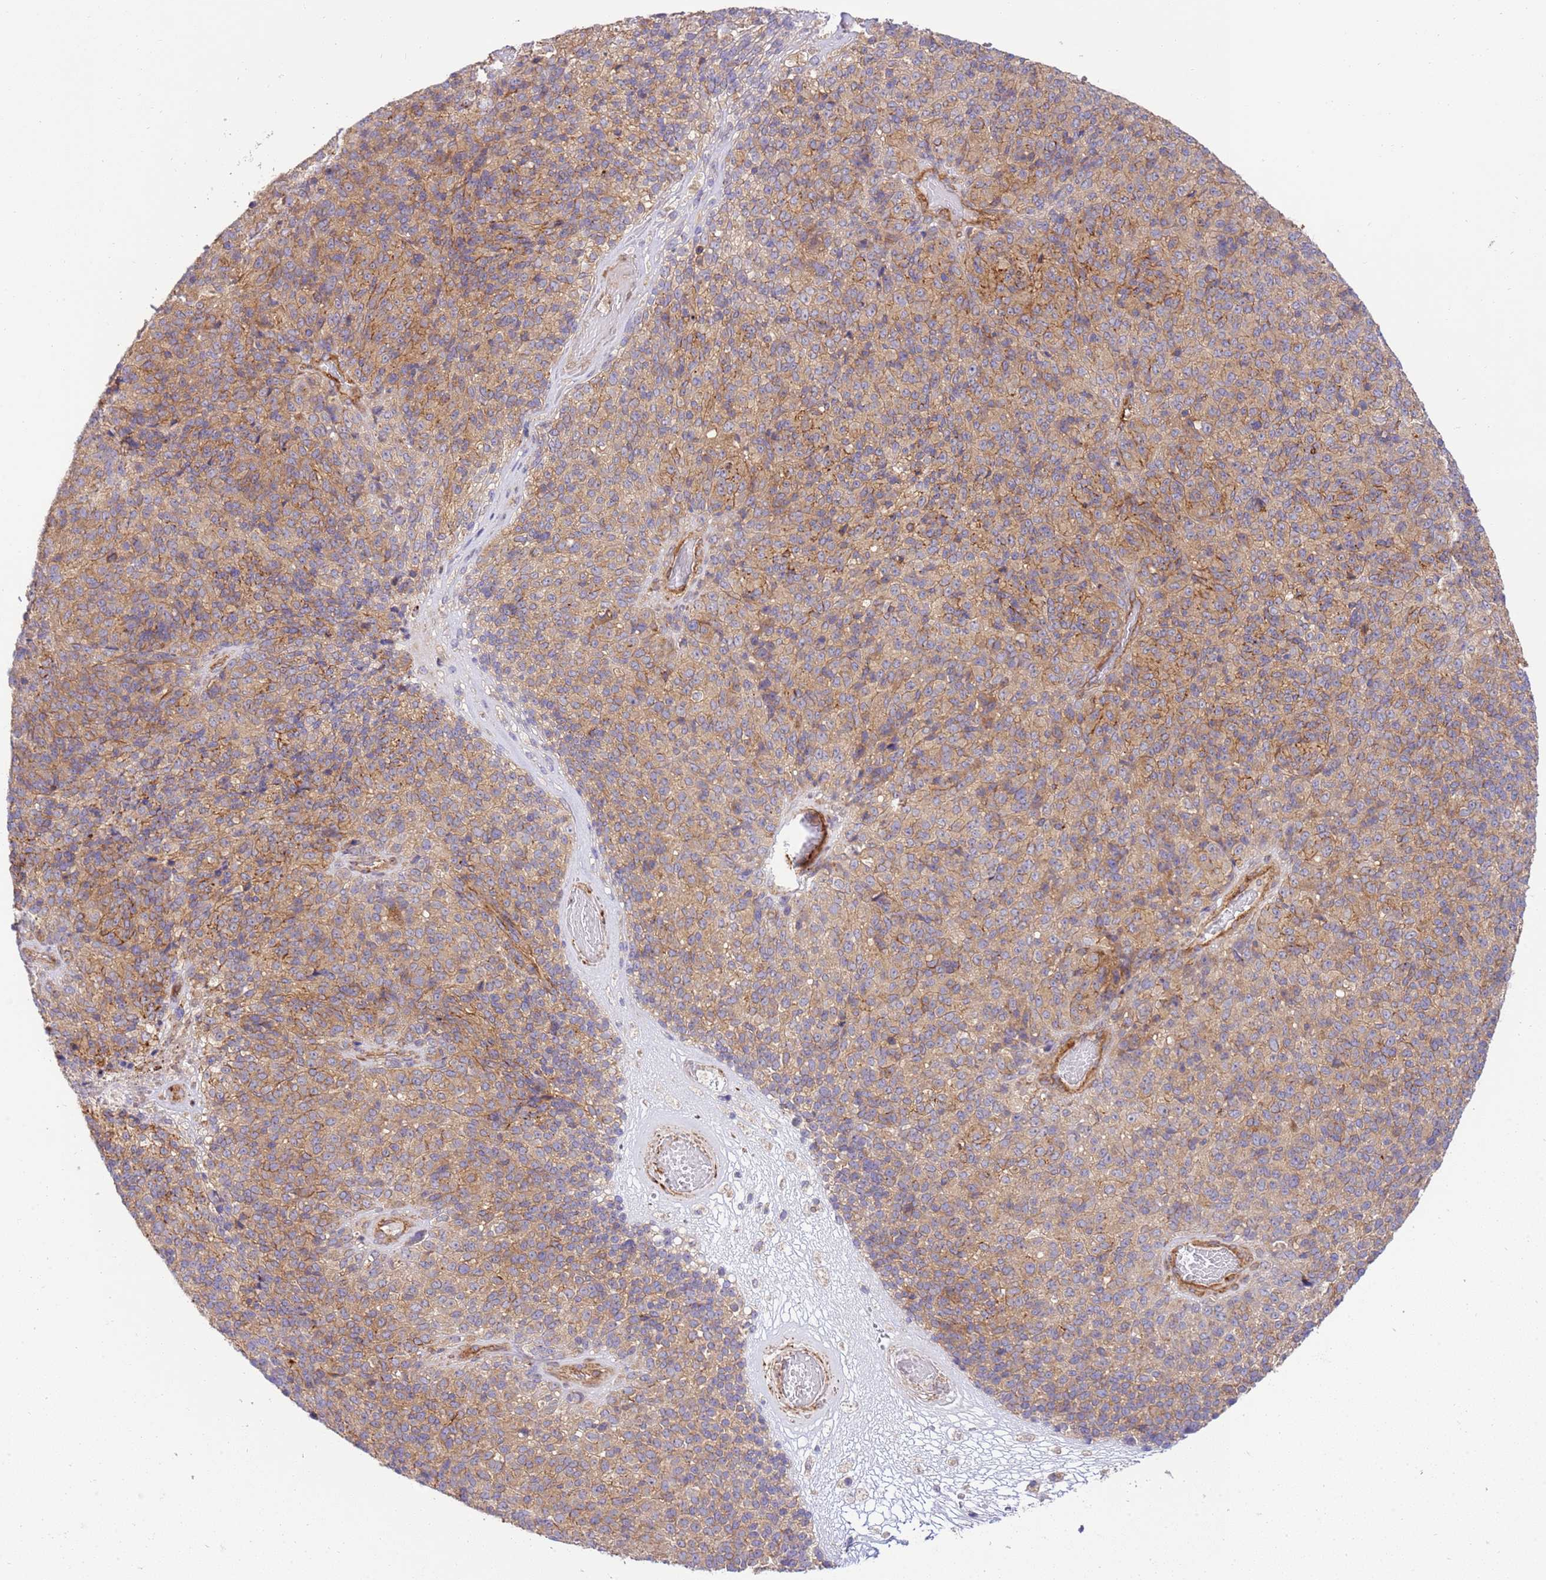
{"staining": {"intensity": "weak", "quantity": "25%-75%", "location": "cytoplasmic/membranous"}, "tissue": "melanoma", "cell_type": "Tumor cells", "image_type": "cancer", "snomed": [{"axis": "morphology", "description": "Malignant melanoma, Metastatic site"}, {"axis": "topography", "description": "Brain"}], "caption": "Immunohistochemistry of melanoma shows low levels of weak cytoplasmic/membranous expression in approximately 25%-75% of tumor cells. Nuclei are stained in blue.", "gene": "EFCAB8", "patient": {"sex": "female", "age": 56}}